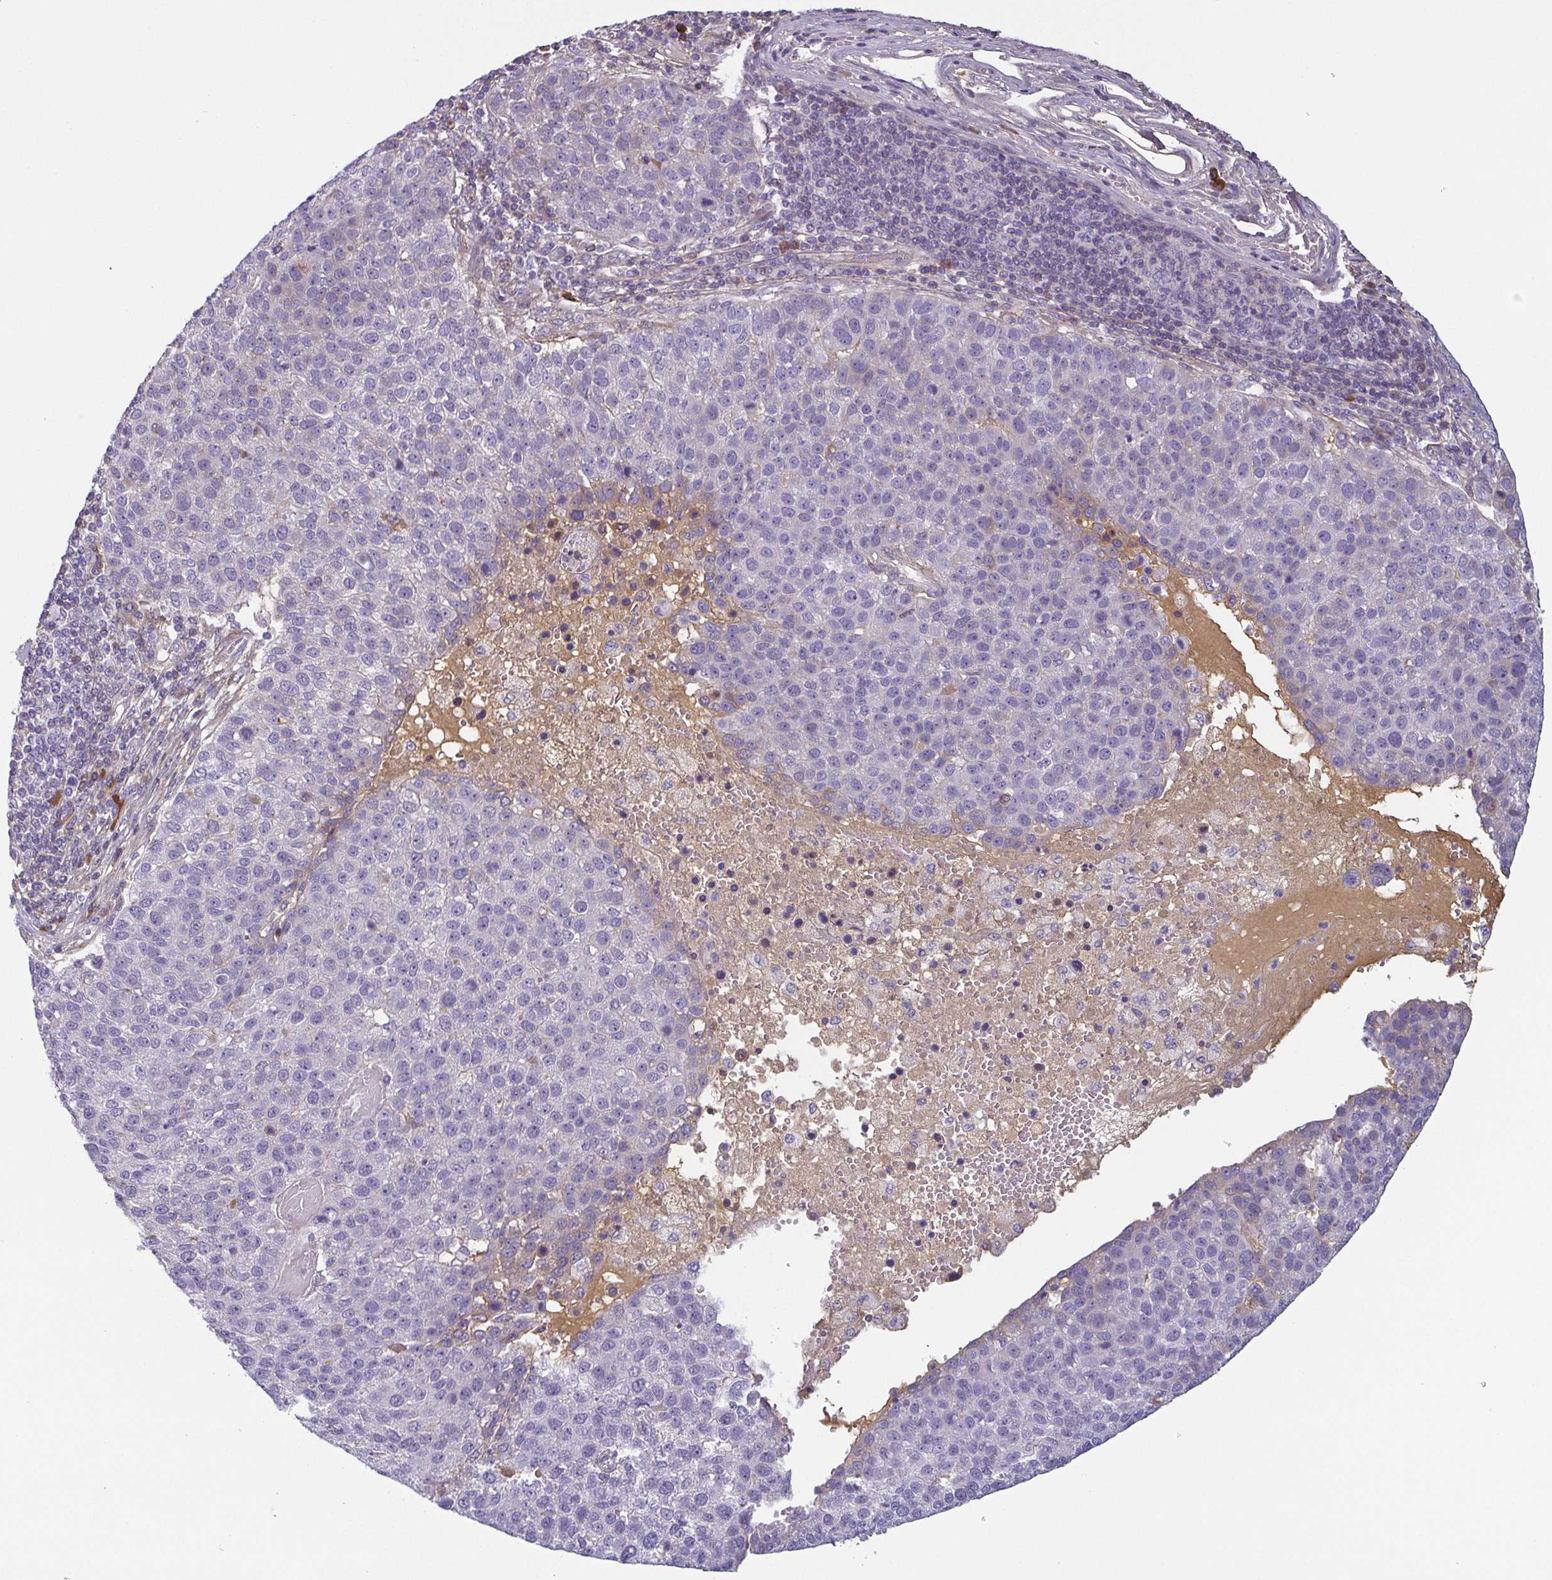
{"staining": {"intensity": "negative", "quantity": "none", "location": "none"}, "tissue": "pancreatic cancer", "cell_type": "Tumor cells", "image_type": "cancer", "snomed": [{"axis": "morphology", "description": "Adenocarcinoma, NOS"}, {"axis": "topography", "description": "Pancreas"}], "caption": "Human pancreatic cancer stained for a protein using immunohistochemistry (IHC) demonstrates no expression in tumor cells.", "gene": "ECM1", "patient": {"sex": "female", "age": 61}}